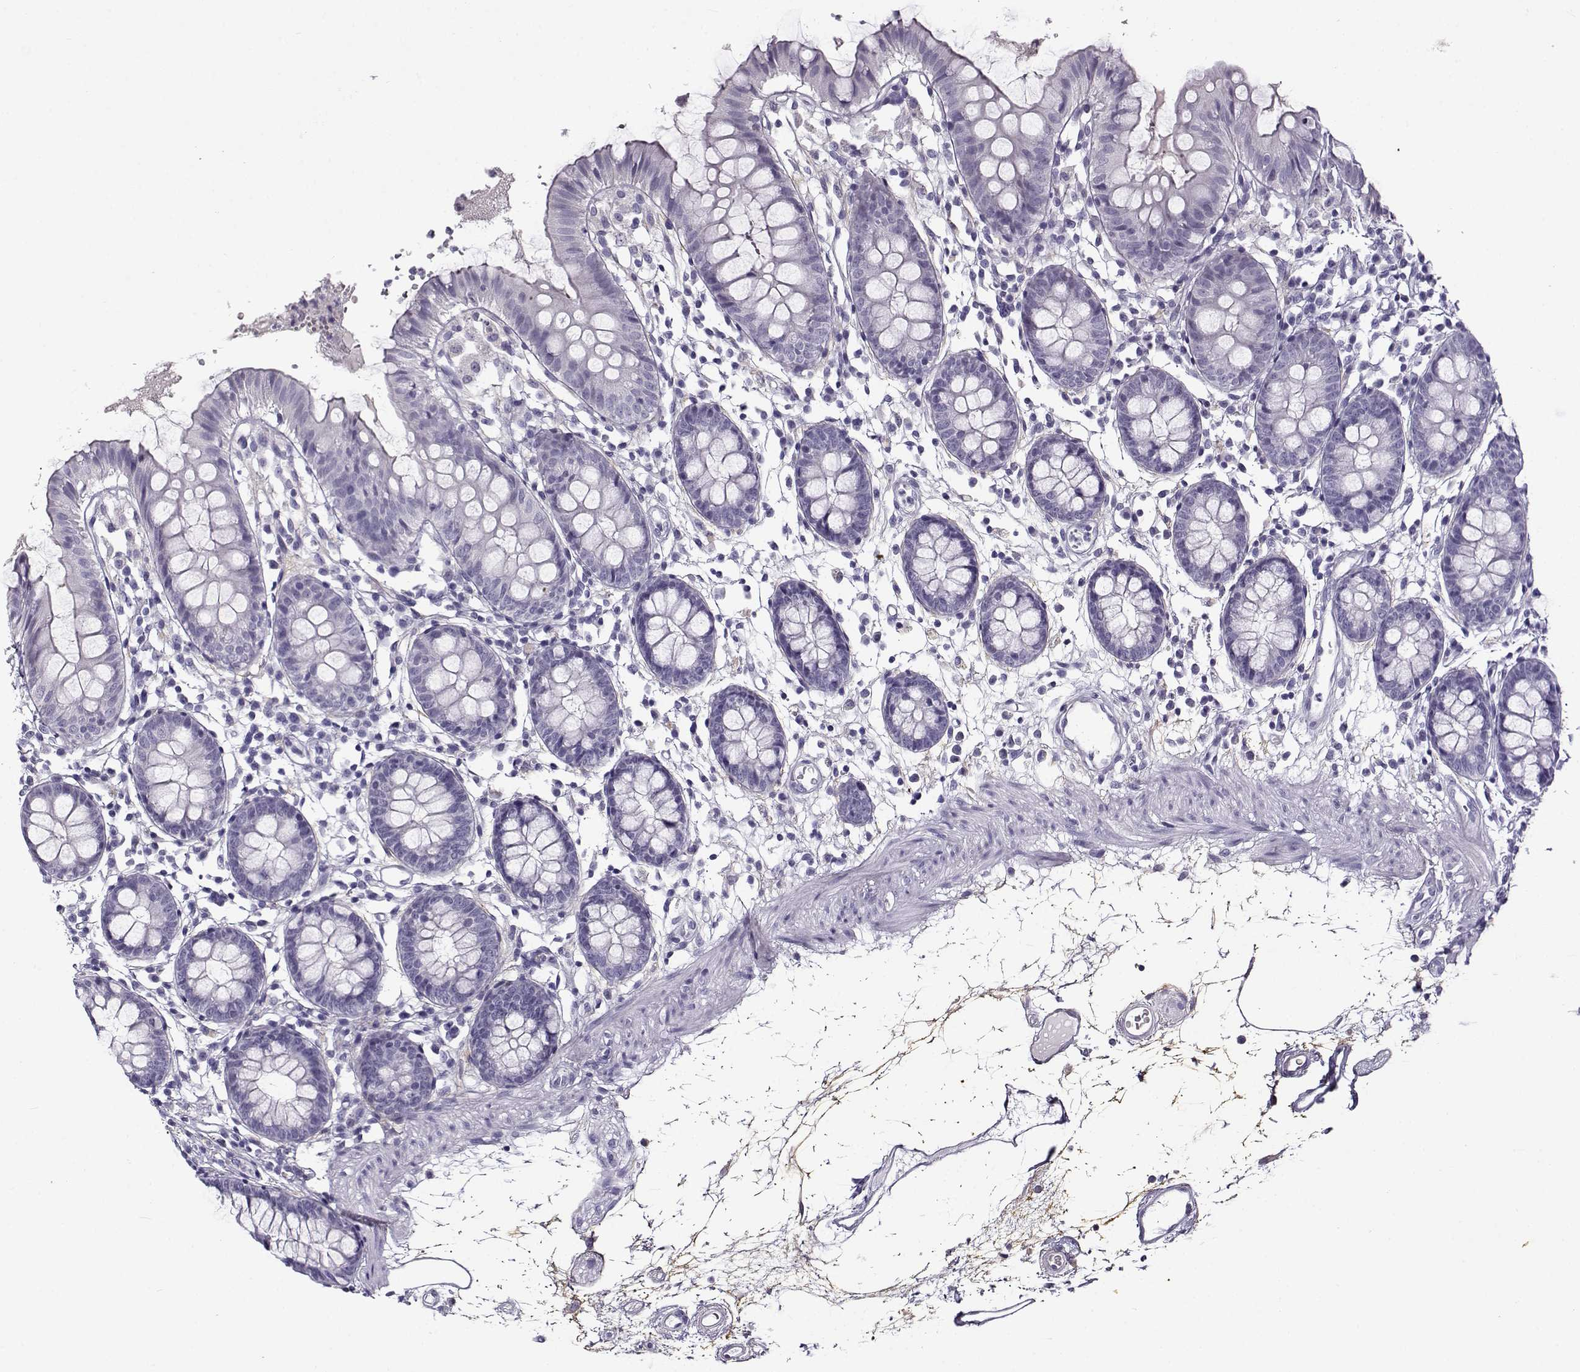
{"staining": {"intensity": "negative", "quantity": "none", "location": "none"}, "tissue": "colon", "cell_type": "Endothelial cells", "image_type": "normal", "snomed": [{"axis": "morphology", "description": "Normal tissue, NOS"}, {"axis": "topography", "description": "Colon"}], "caption": "Immunohistochemistry (IHC) image of benign colon stained for a protein (brown), which demonstrates no expression in endothelial cells.", "gene": "GTSF1L", "patient": {"sex": "female", "age": 84}}